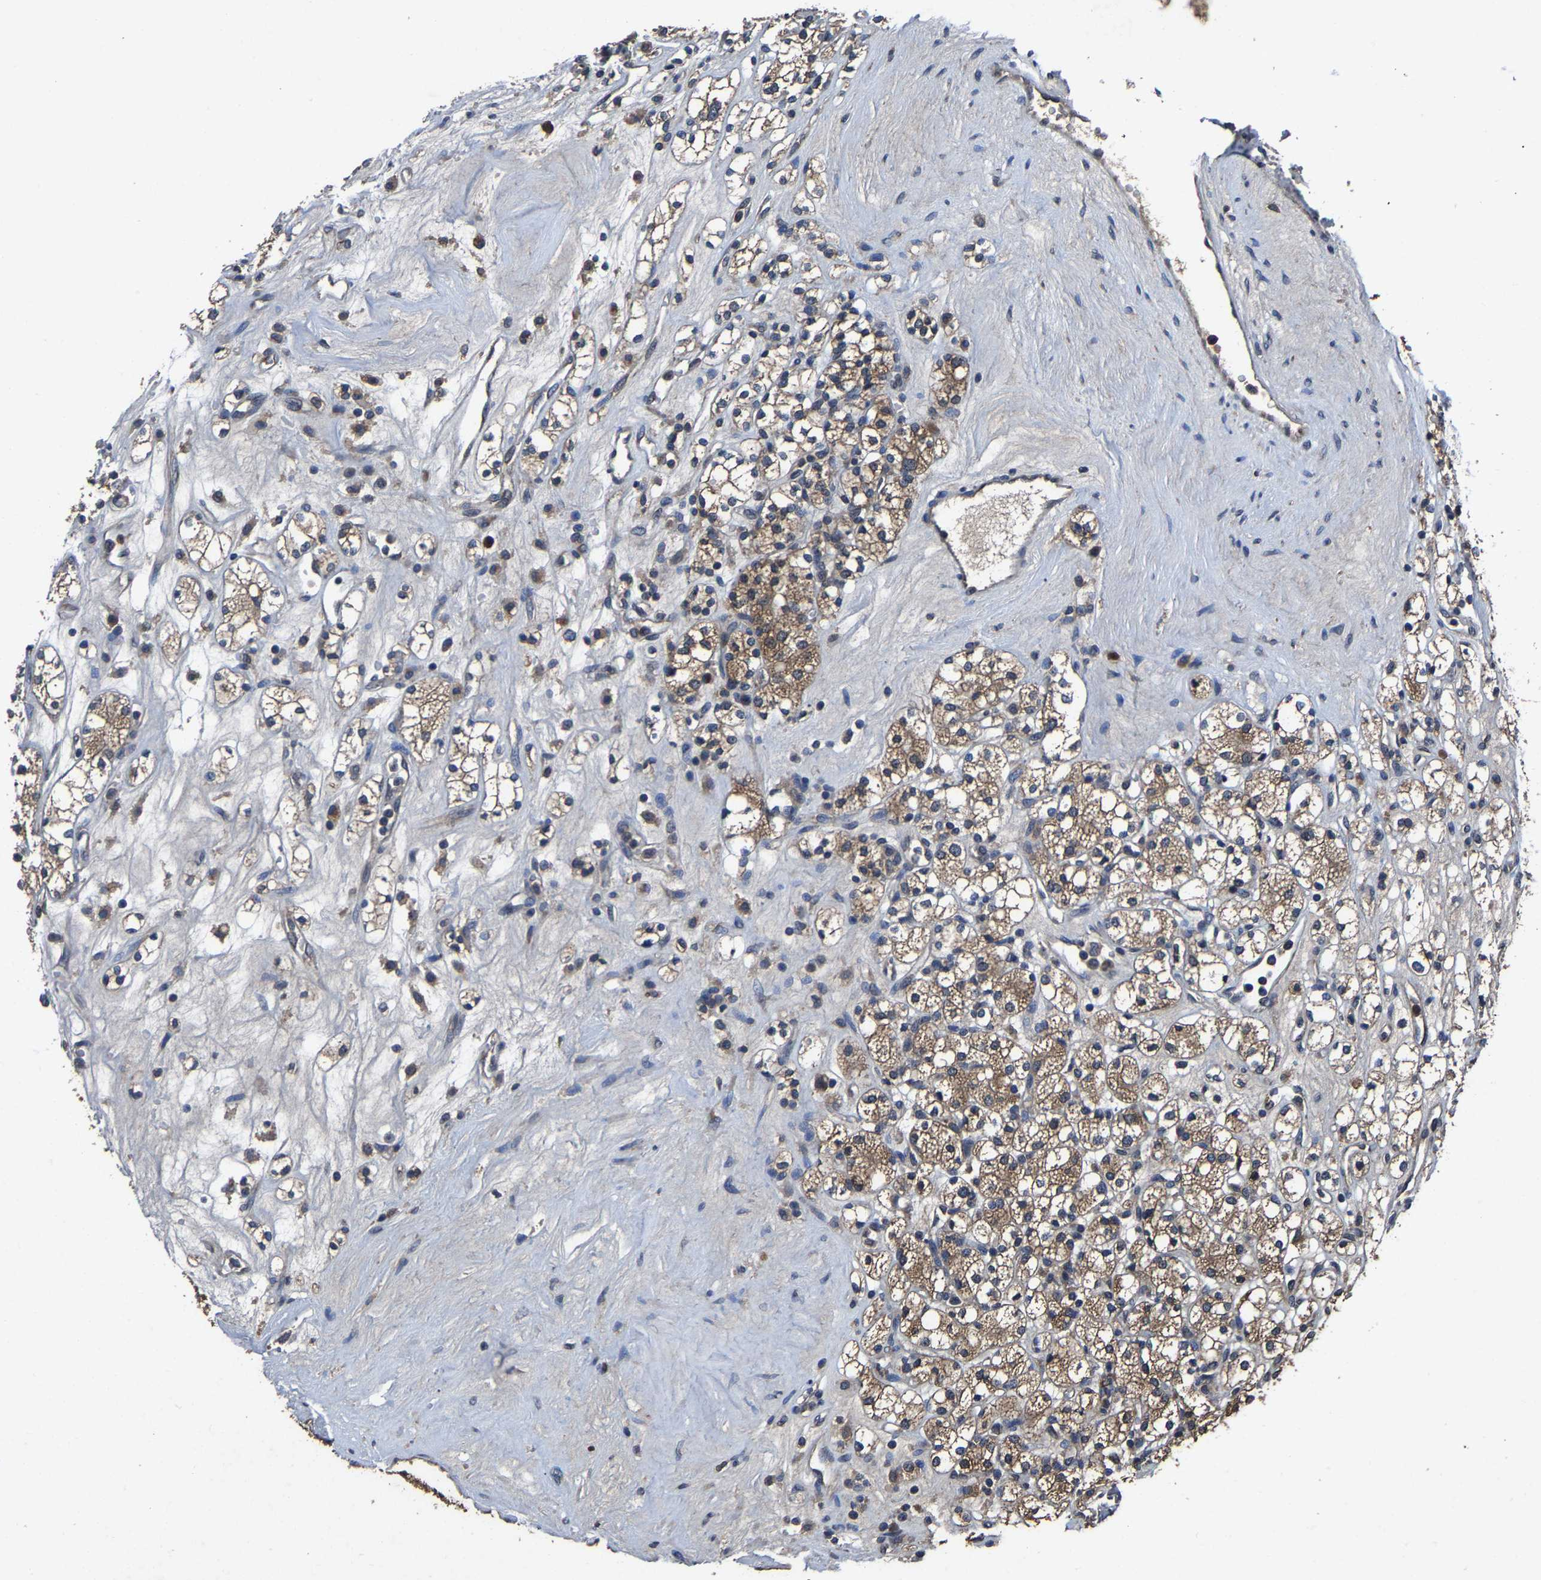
{"staining": {"intensity": "moderate", "quantity": ">75%", "location": "cytoplasmic/membranous"}, "tissue": "renal cancer", "cell_type": "Tumor cells", "image_type": "cancer", "snomed": [{"axis": "morphology", "description": "Adenocarcinoma, NOS"}, {"axis": "topography", "description": "Kidney"}], "caption": "Human renal cancer stained with a brown dye reveals moderate cytoplasmic/membranous positive expression in approximately >75% of tumor cells.", "gene": "EBAG9", "patient": {"sex": "male", "age": 77}}